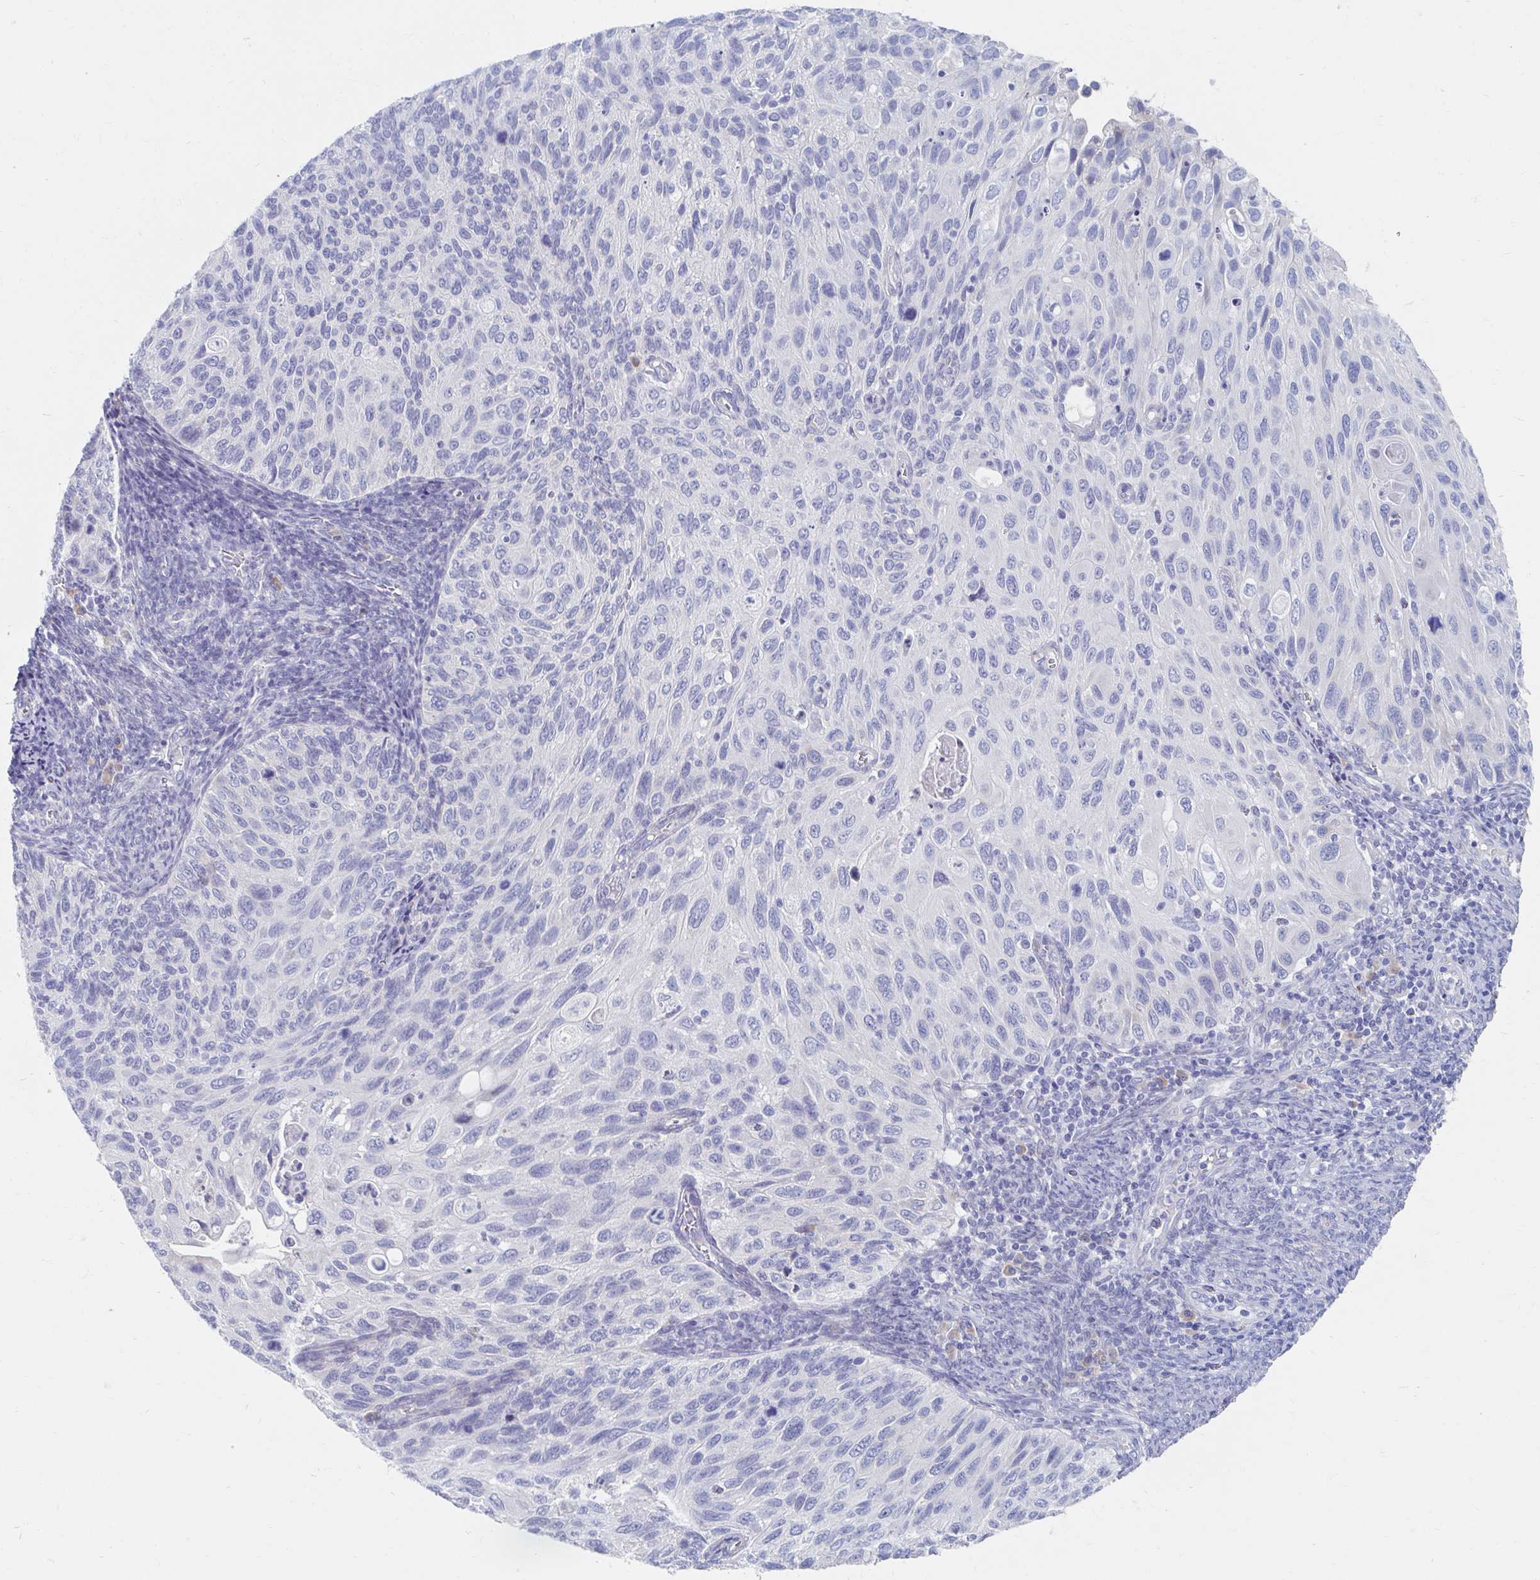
{"staining": {"intensity": "negative", "quantity": "none", "location": "none"}, "tissue": "cervical cancer", "cell_type": "Tumor cells", "image_type": "cancer", "snomed": [{"axis": "morphology", "description": "Squamous cell carcinoma, NOS"}, {"axis": "topography", "description": "Cervix"}], "caption": "Cervical cancer stained for a protein using immunohistochemistry exhibits no positivity tumor cells.", "gene": "MYLK2", "patient": {"sex": "female", "age": 70}}